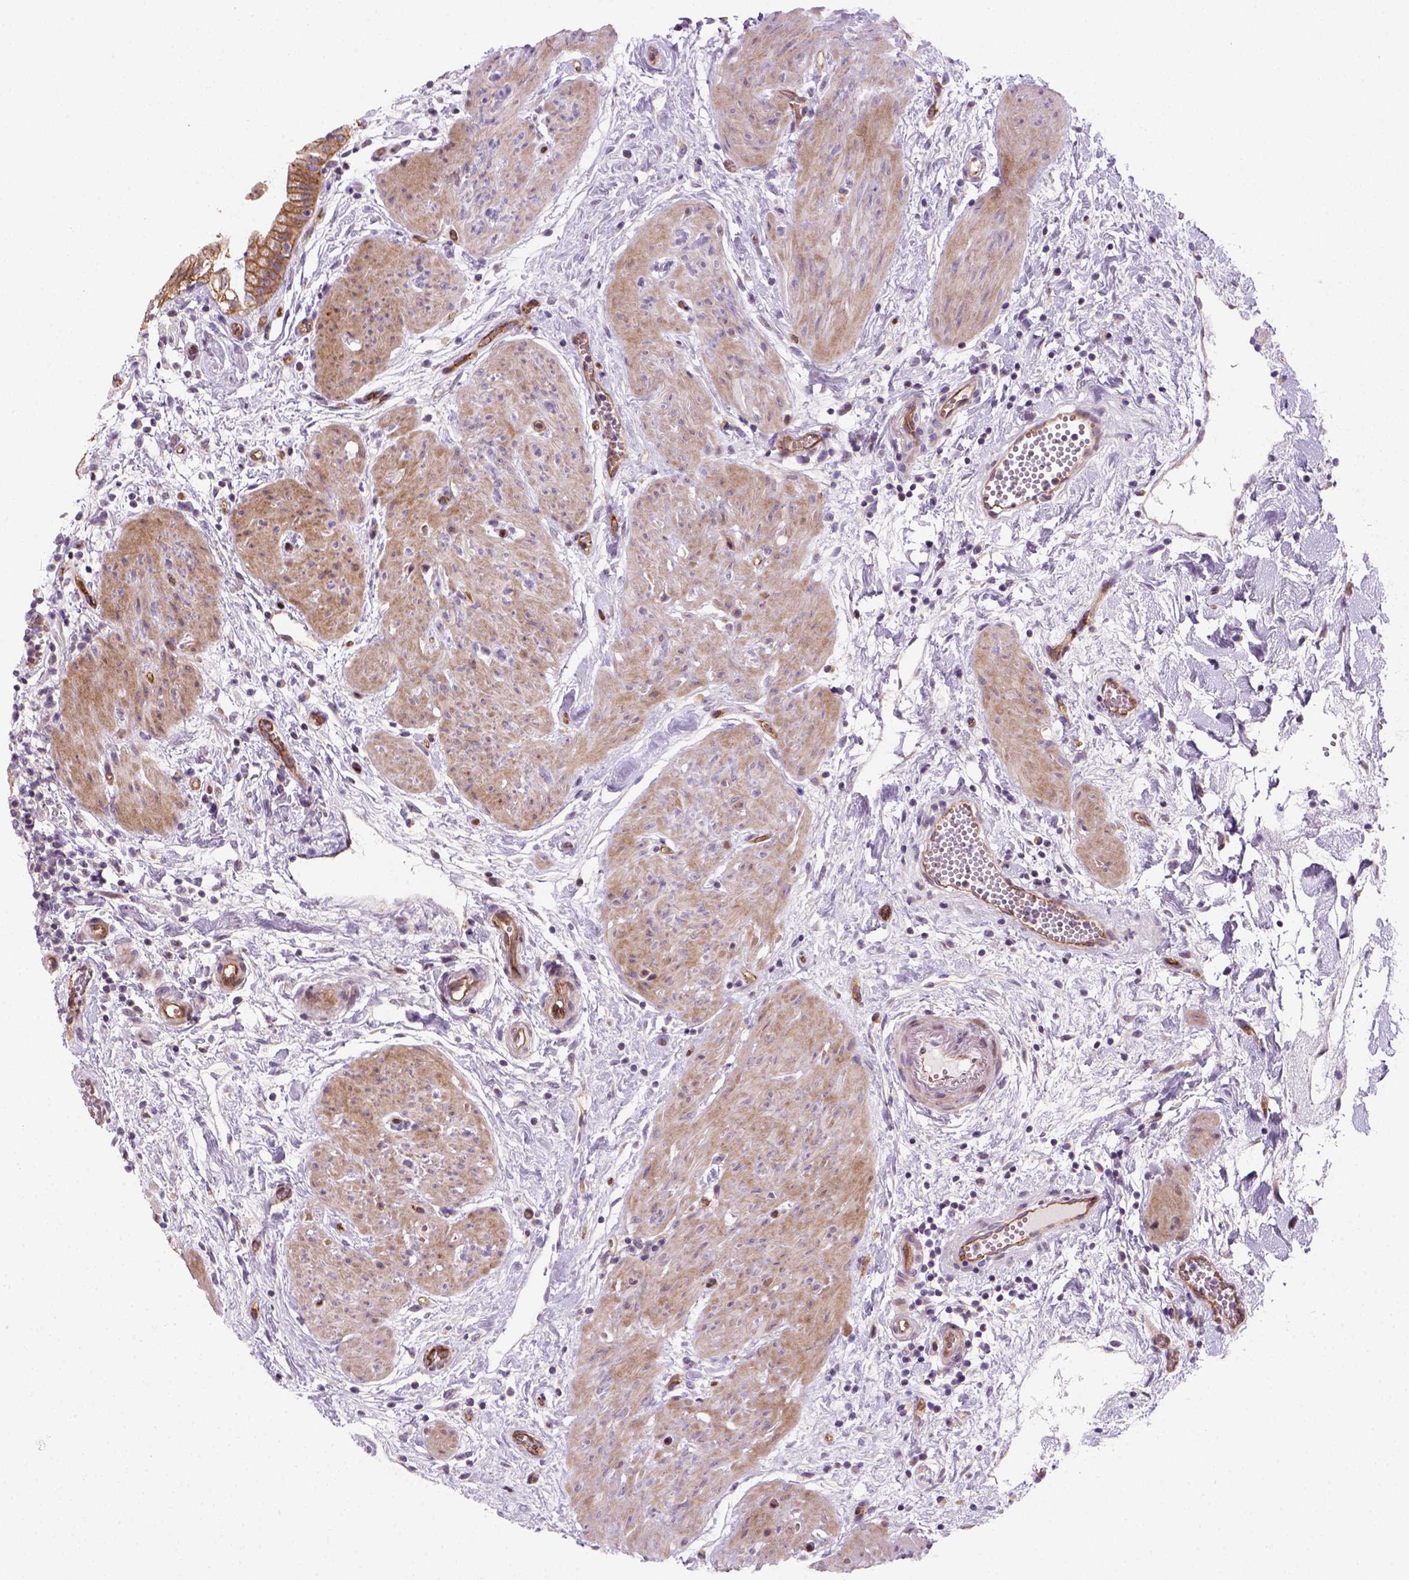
{"staining": {"intensity": "strong", "quantity": "<25%", "location": "cytoplasmic/membranous"}, "tissue": "gallbladder", "cell_type": "Glandular cells", "image_type": "normal", "snomed": [{"axis": "morphology", "description": "Normal tissue, NOS"}, {"axis": "topography", "description": "Gallbladder"}], "caption": "IHC (DAB) staining of benign gallbladder exhibits strong cytoplasmic/membranous protein positivity in about <25% of glandular cells.", "gene": "VSTM5", "patient": {"sex": "female", "age": 65}}